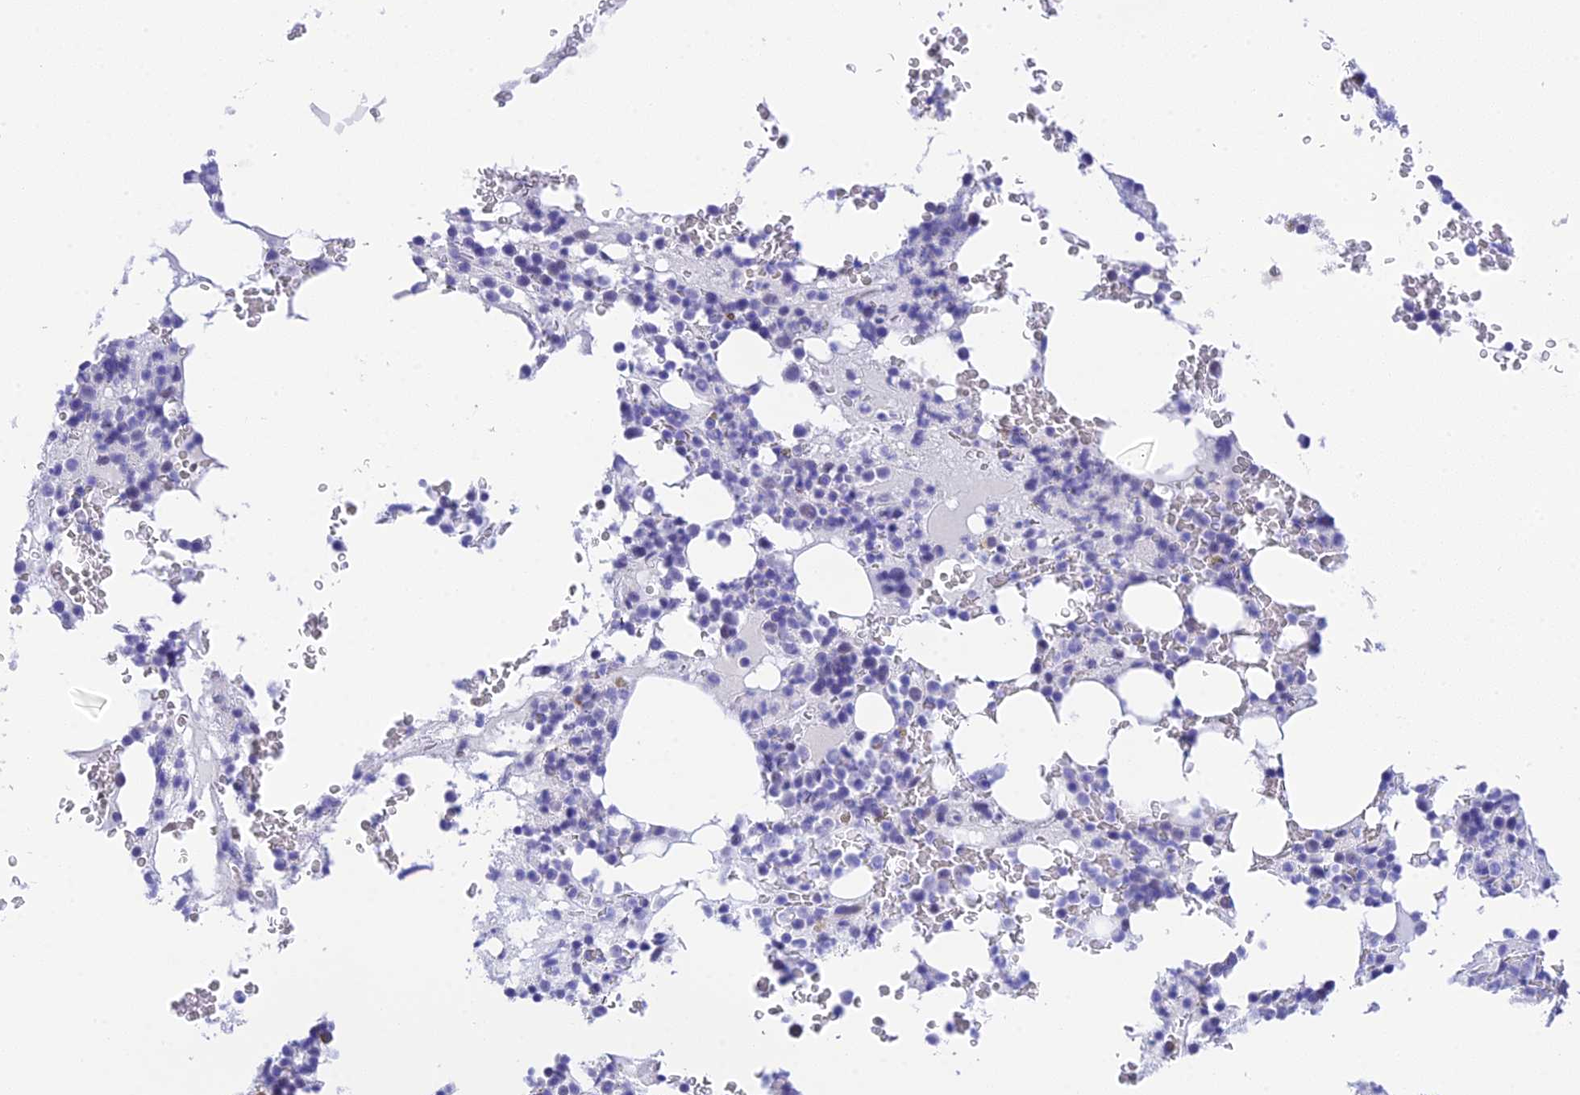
{"staining": {"intensity": "negative", "quantity": "none", "location": "none"}, "tissue": "bone marrow", "cell_type": "Hematopoietic cells", "image_type": "normal", "snomed": [{"axis": "morphology", "description": "Normal tissue, NOS"}, {"axis": "topography", "description": "Bone marrow"}], "caption": "High magnification brightfield microscopy of benign bone marrow stained with DAB (brown) and counterstained with hematoxylin (blue): hematopoietic cells show no significant positivity.", "gene": "KDELR3", "patient": {"sex": "male", "age": 58}}